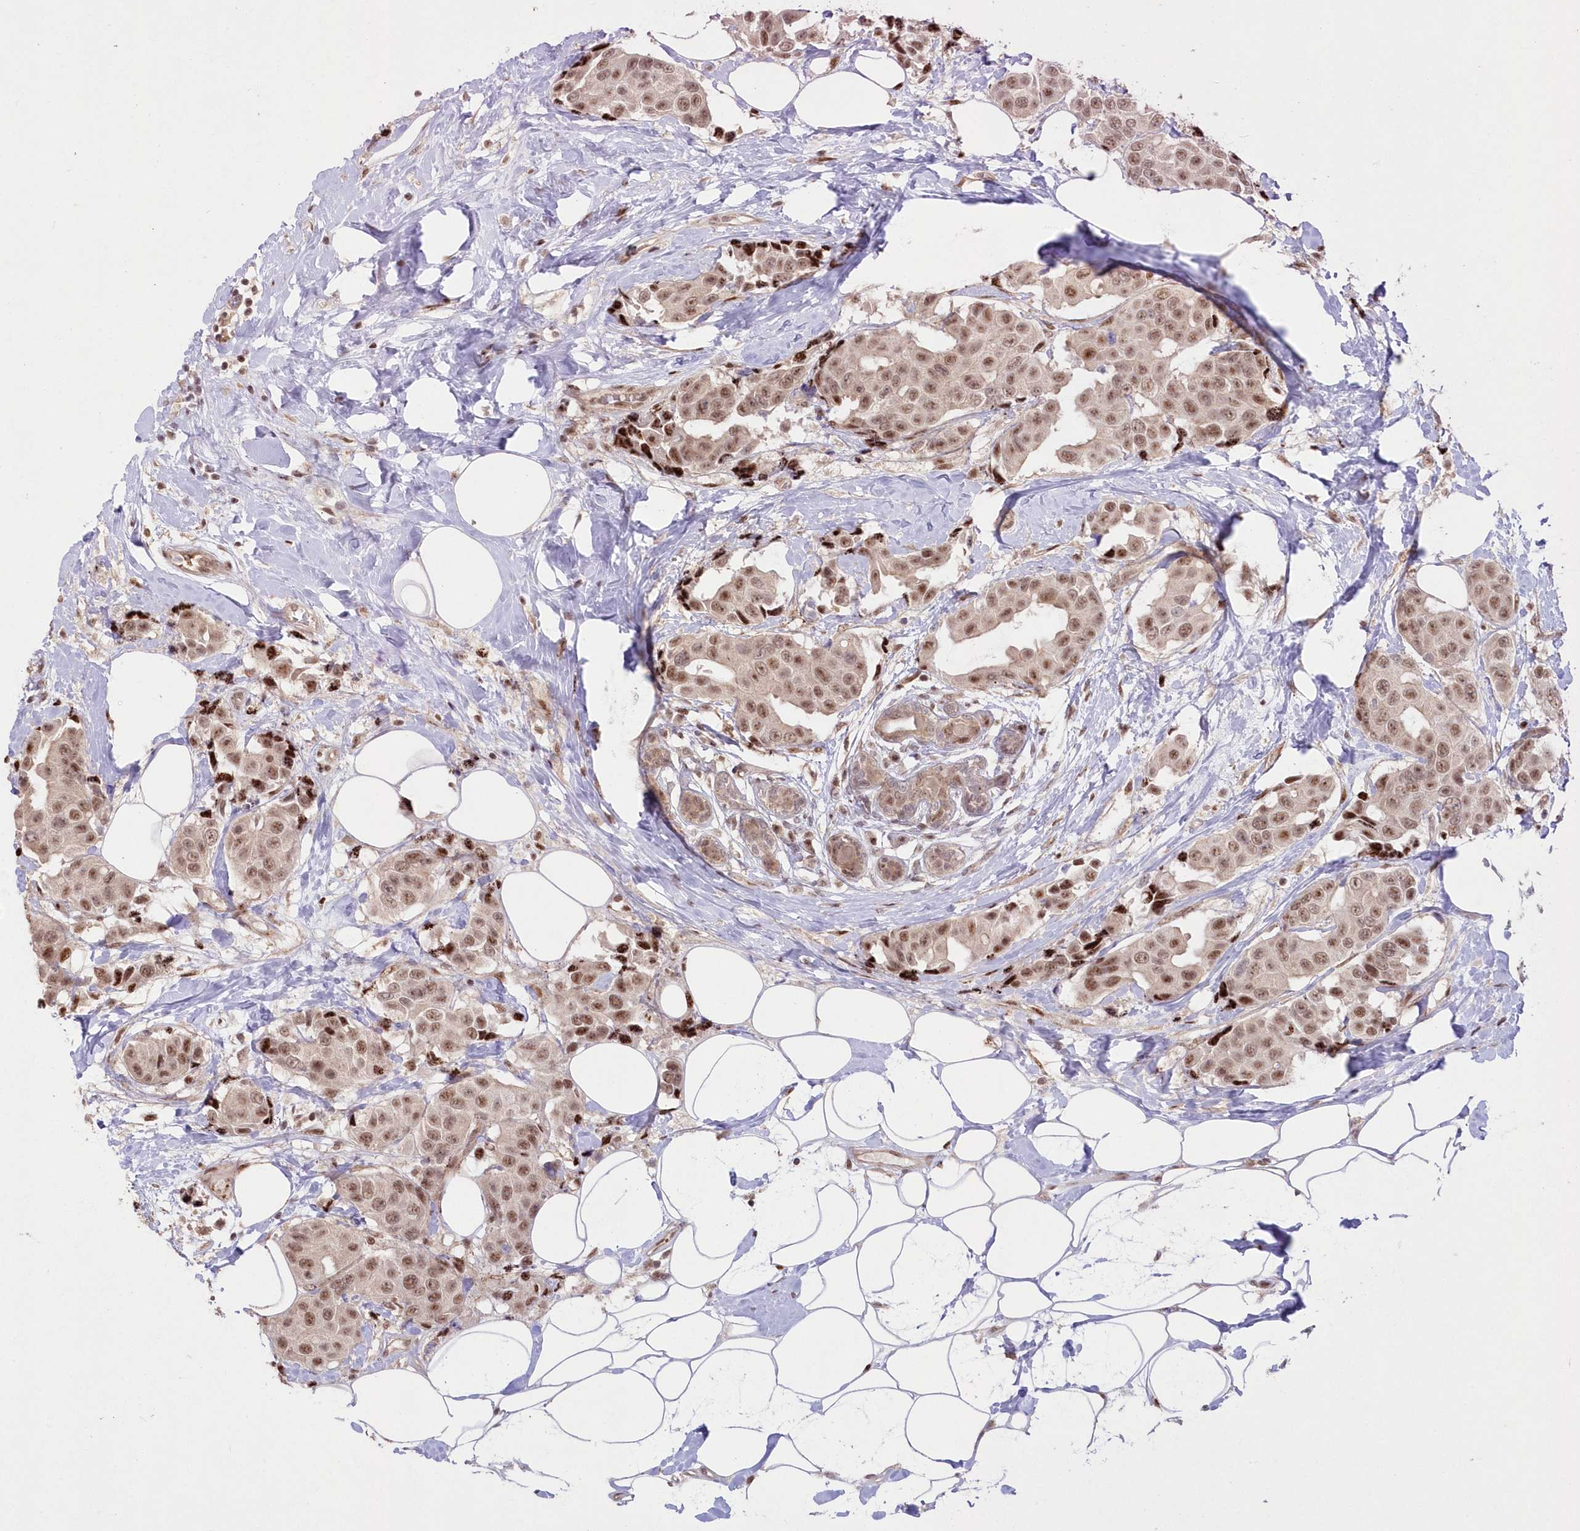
{"staining": {"intensity": "moderate", "quantity": ">75%", "location": "nuclear"}, "tissue": "breast cancer", "cell_type": "Tumor cells", "image_type": "cancer", "snomed": [{"axis": "morphology", "description": "Normal tissue, NOS"}, {"axis": "morphology", "description": "Duct carcinoma"}, {"axis": "topography", "description": "Breast"}], "caption": "The image demonstrates a brown stain indicating the presence of a protein in the nuclear of tumor cells in breast cancer.", "gene": "WBP1L", "patient": {"sex": "female", "age": 39}}